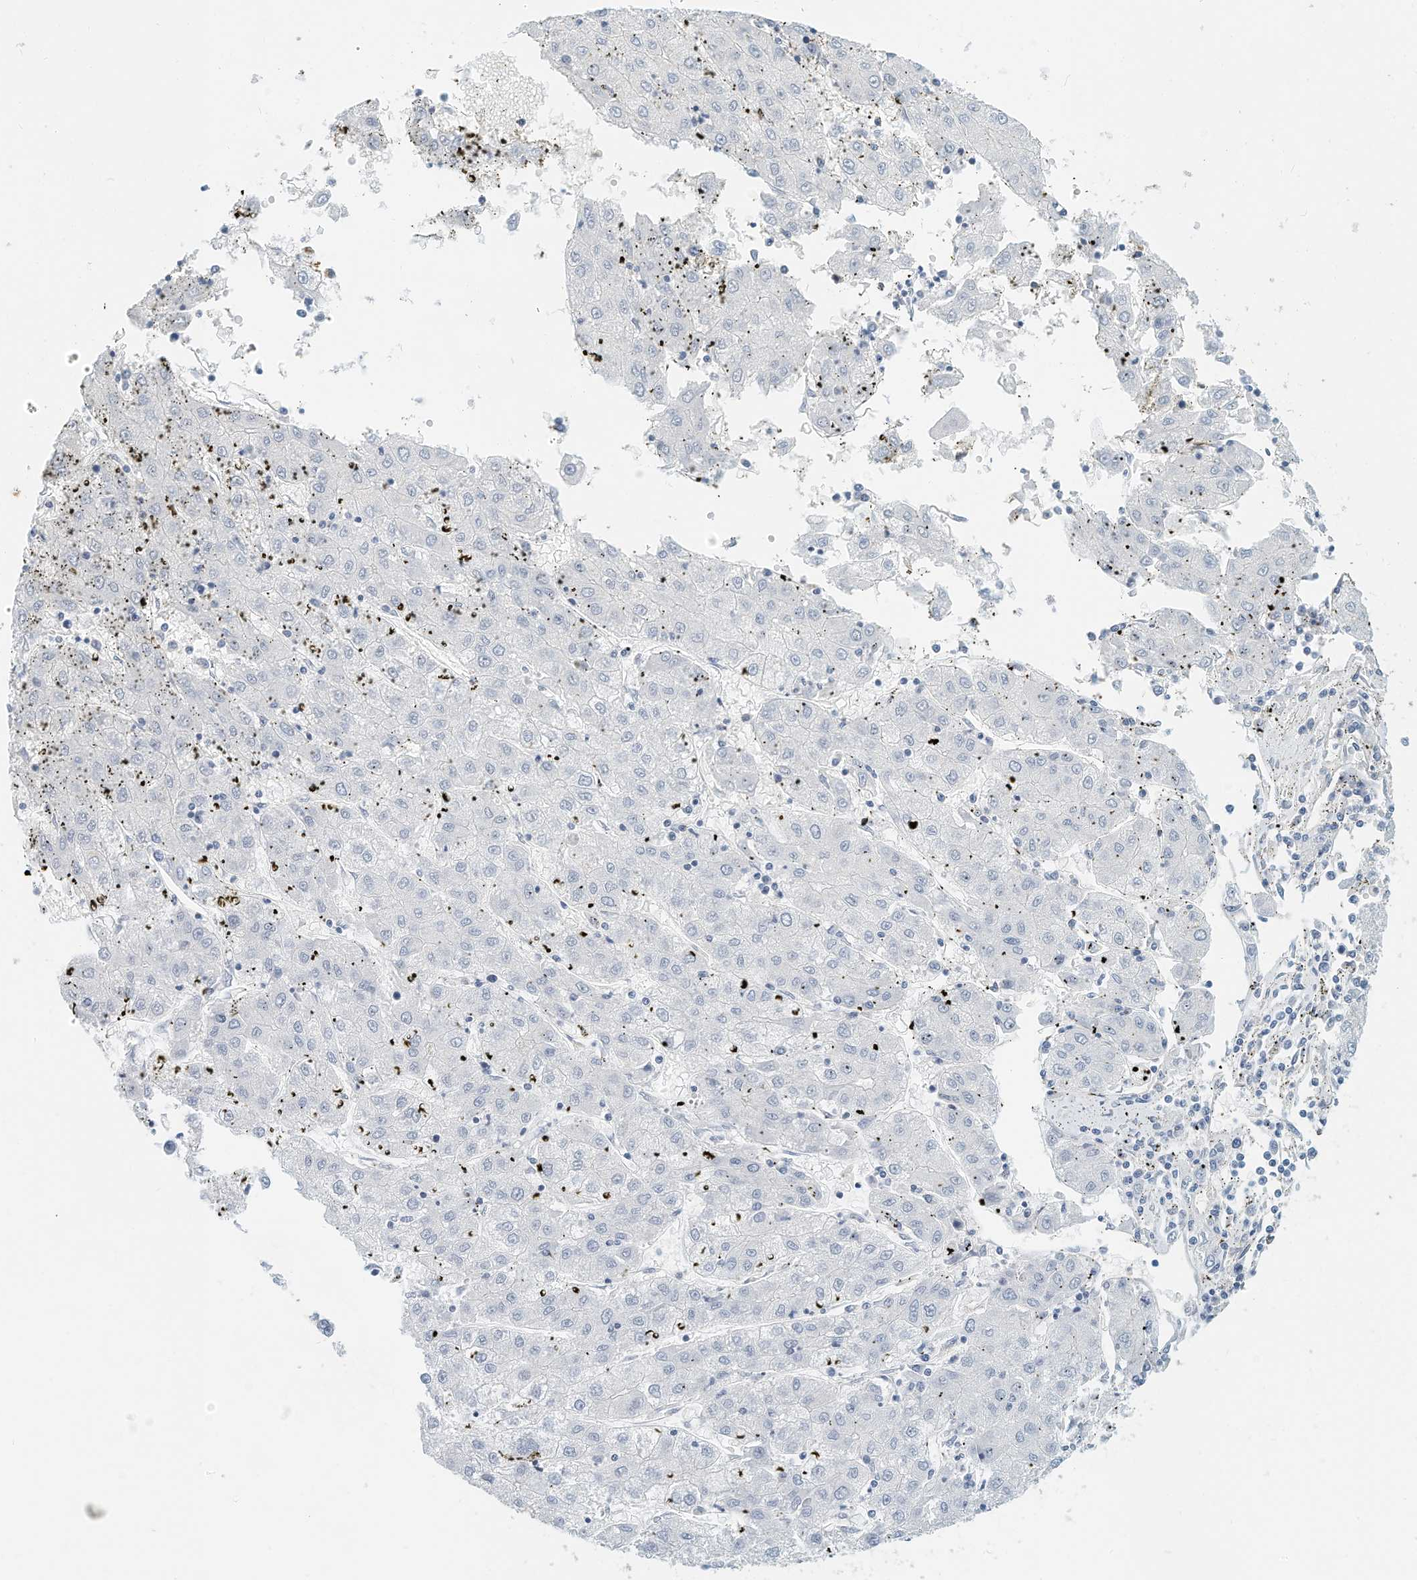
{"staining": {"intensity": "negative", "quantity": "none", "location": "none"}, "tissue": "liver cancer", "cell_type": "Tumor cells", "image_type": "cancer", "snomed": [{"axis": "morphology", "description": "Carcinoma, Hepatocellular, NOS"}, {"axis": "topography", "description": "Liver"}], "caption": "Immunohistochemical staining of human liver cancer shows no significant staining in tumor cells.", "gene": "MICAL1", "patient": {"sex": "male", "age": 72}}